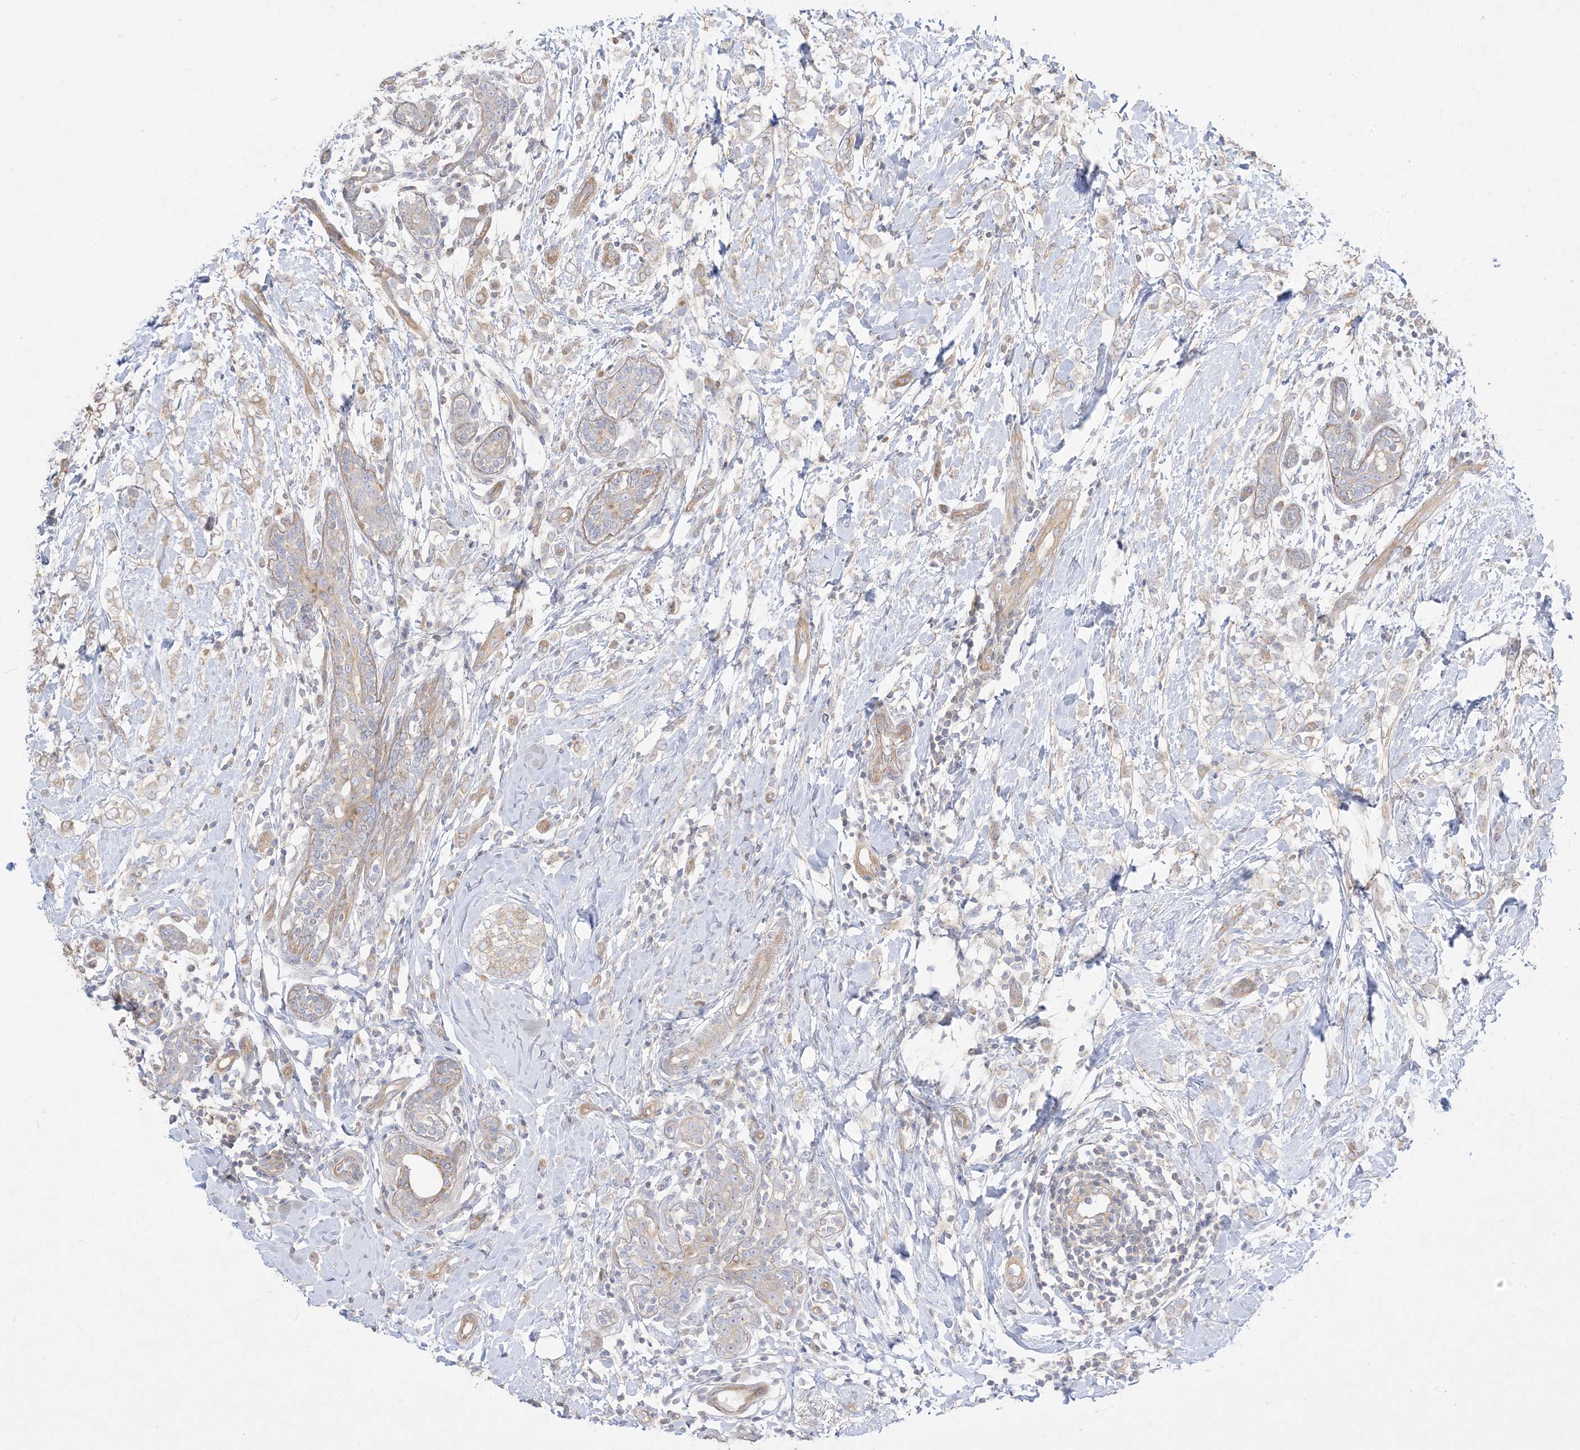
{"staining": {"intensity": "negative", "quantity": "none", "location": "none"}, "tissue": "breast cancer", "cell_type": "Tumor cells", "image_type": "cancer", "snomed": [{"axis": "morphology", "description": "Normal tissue, NOS"}, {"axis": "morphology", "description": "Lobular carcinoma"}, {"axis": "topography", "description": "Breast"}], "caption": "Tumor cells are negative for protein expression in human breast cancer. Nuclei are stained in blue.", "gene": "ARHGEF9", "patient": {"sex": "female", "age": 47}}